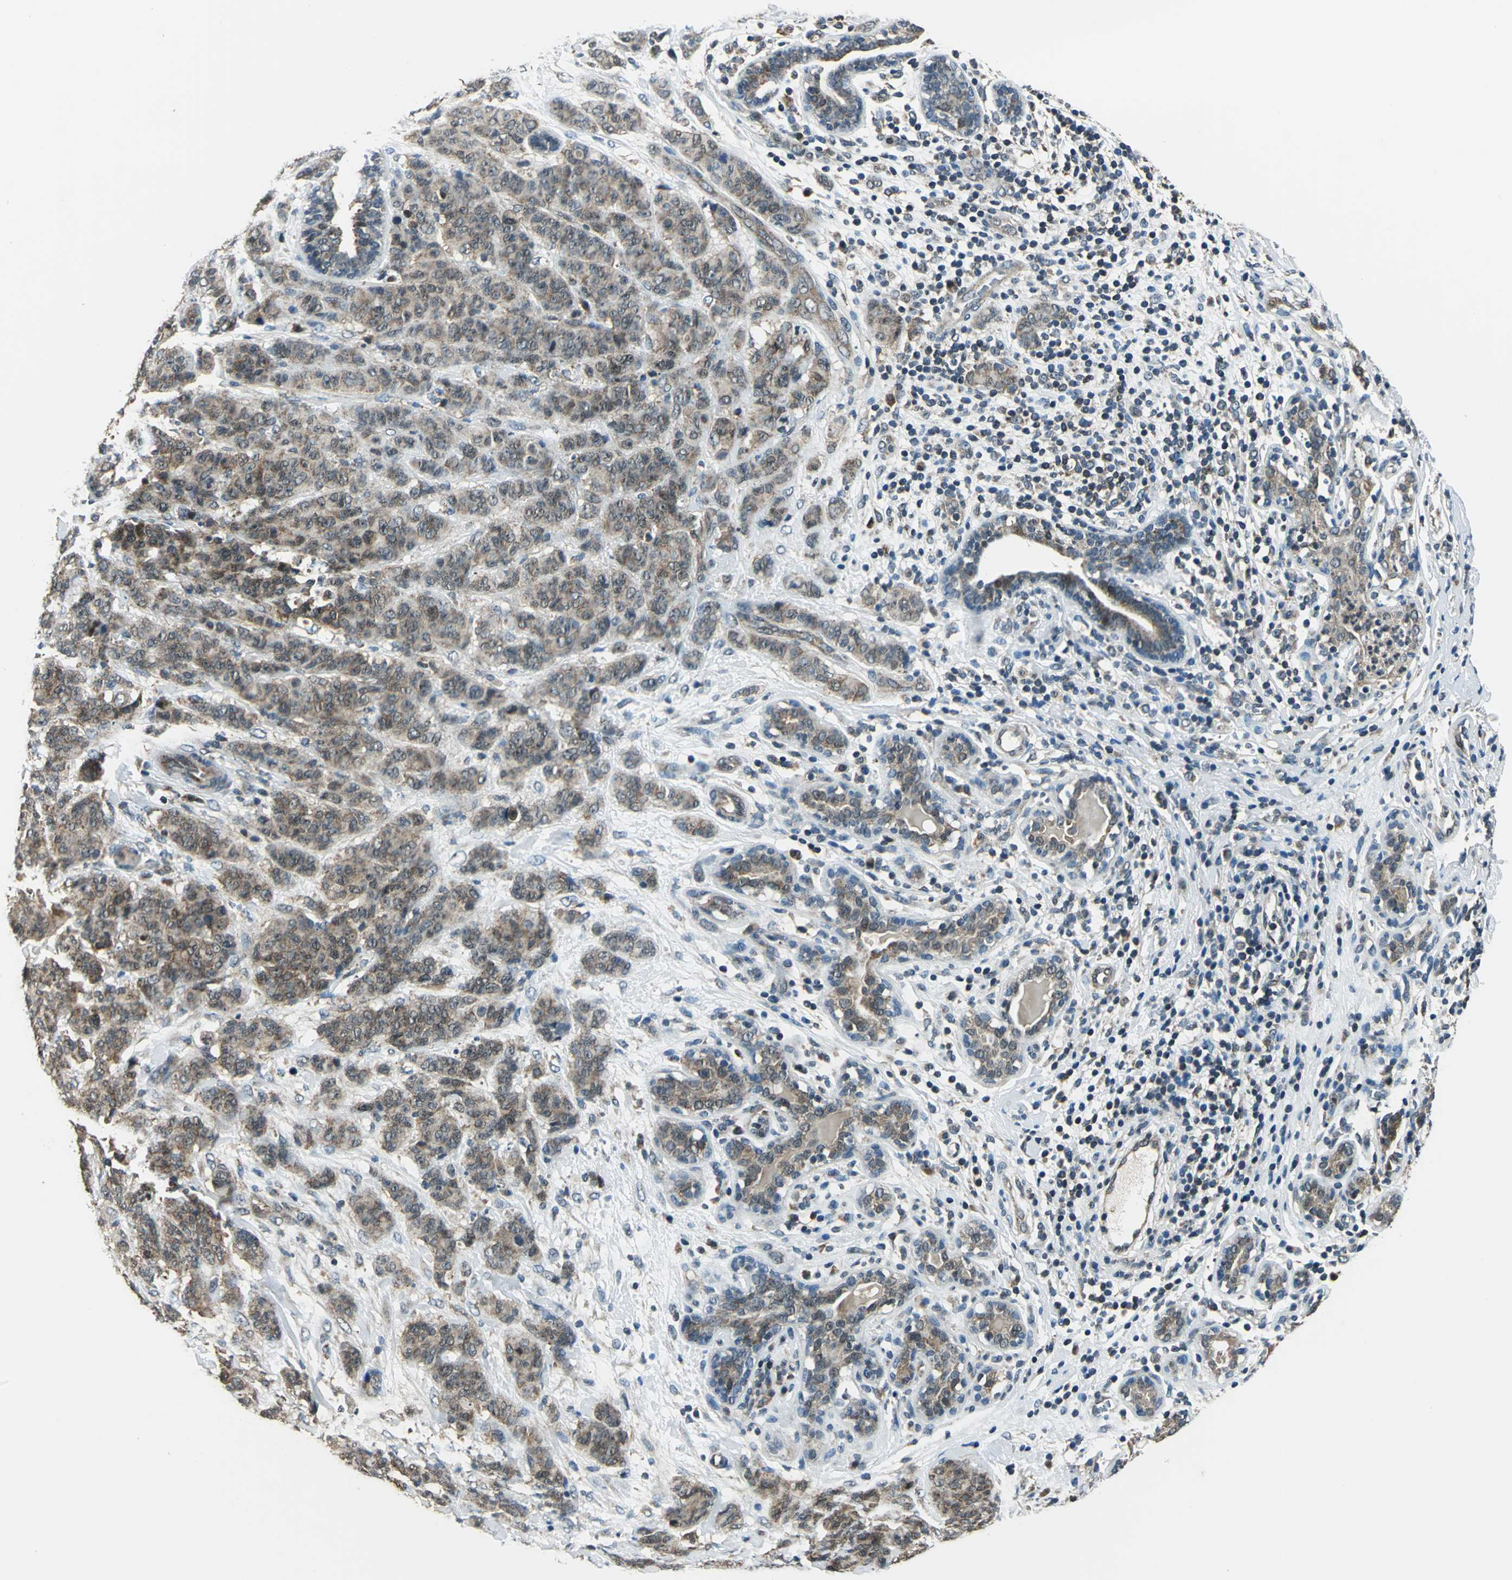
{"staining": {"intensity": "moderate", "quantity": ">75%", "location": "cytoplasmic/membranous"}, "tissue": "breast cancer", "cell_type": "Tumor cells", "image_type": "cancer", "snomed": [{"axis": "morphology", "description": "Duct carcinoma"}, {"axis": "topography", "description": "Breast"}], "caption": "An image of human breast intraductal carcinoma stained for a protein demonstrates moderate cytoplasmic/membranous brown staining in tumor cells.", "gene": "NUDT2", "patient": {"sex": "female", "age": 40}}